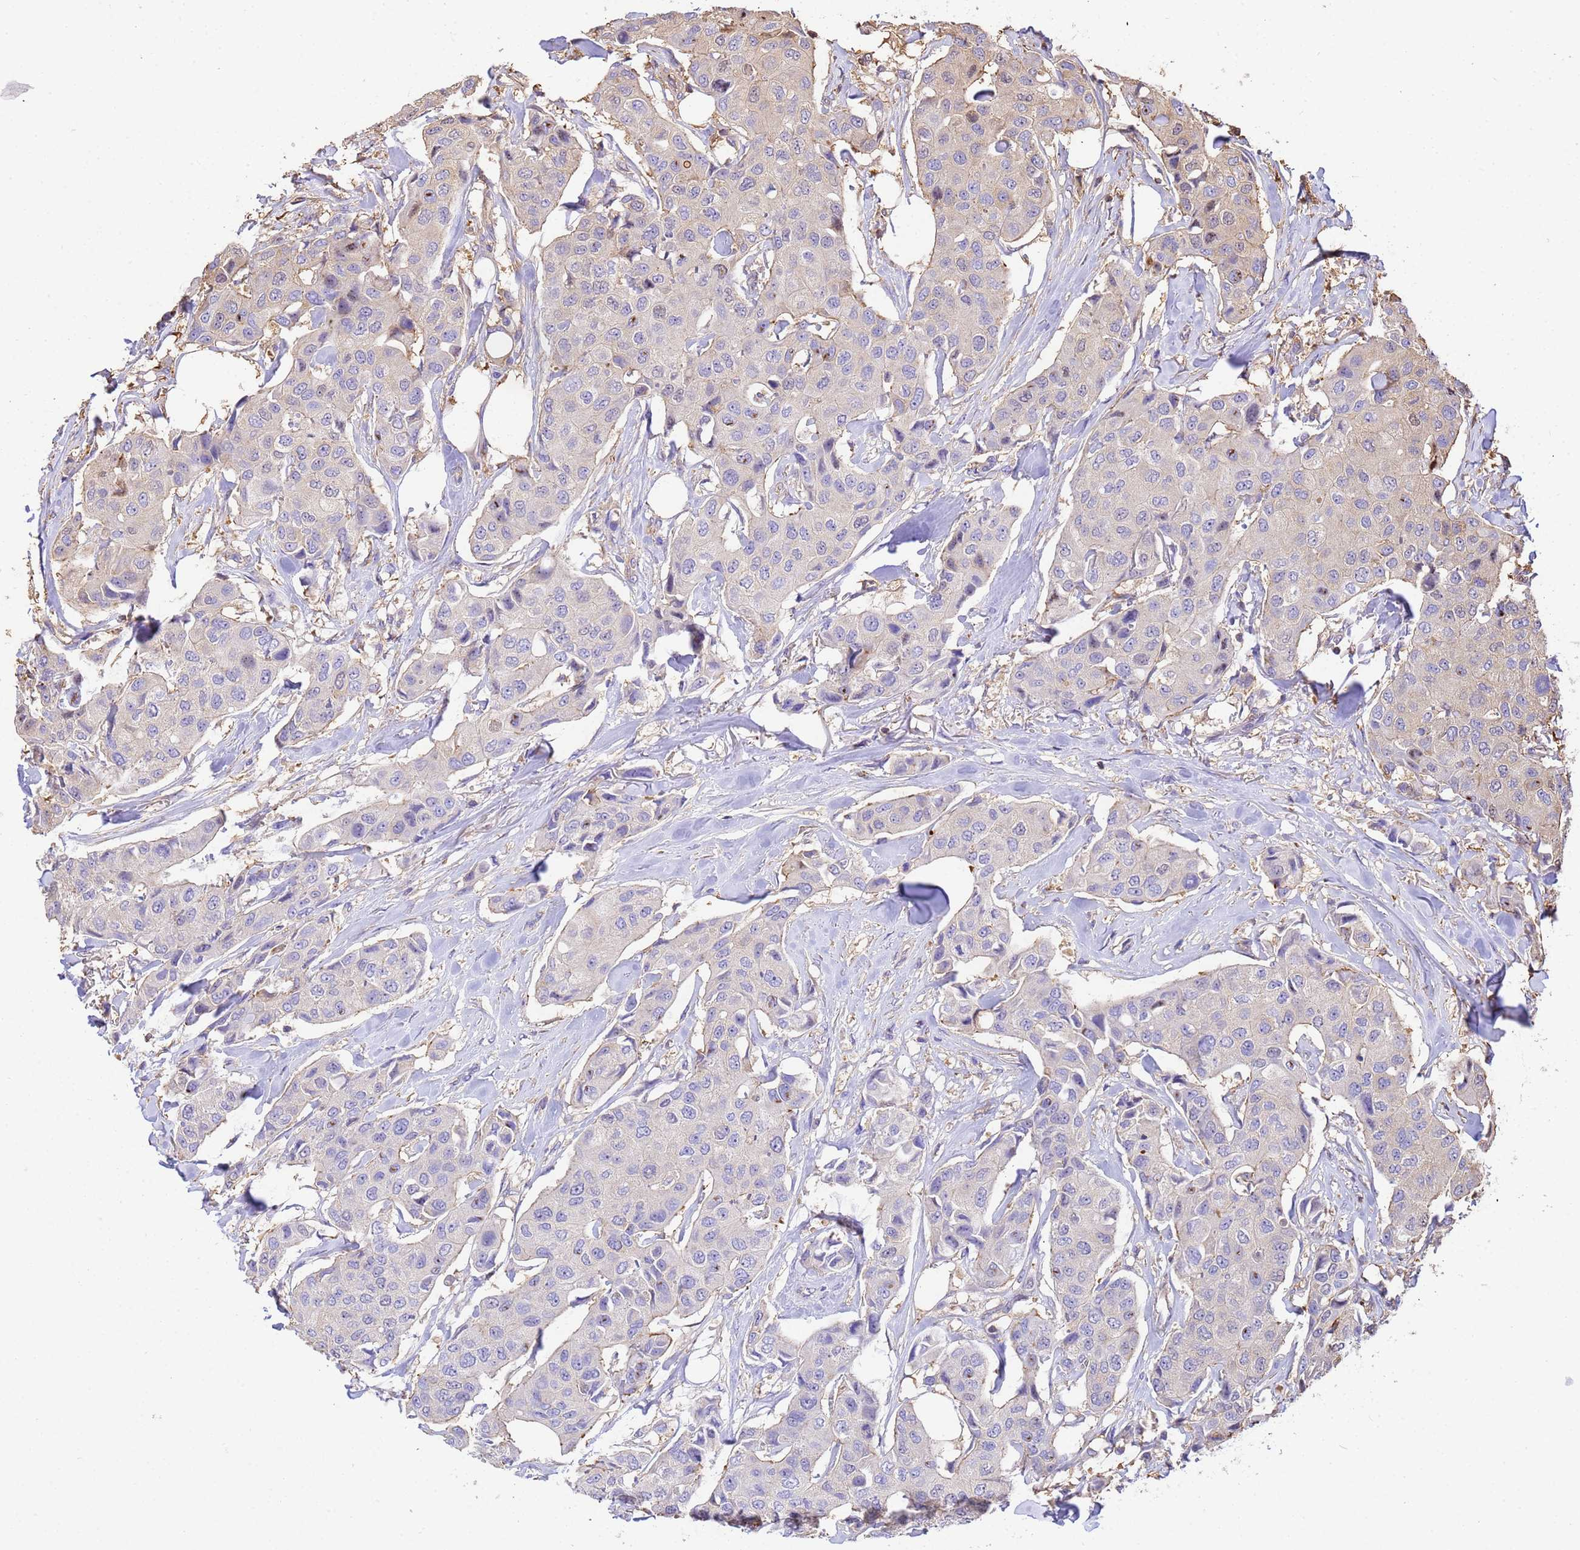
{"staining": {"intensity": "negative", "quantity": "none", "location": "none"}, "tissue": "breast cancer", "cell_type": "Tumor cells", "image_type": "cancer", "snomed": [{"axis": "morphology", "description": "Duct carcinoma"}, {"axis": "topography", "description": "Breast"}], "caption": "Protein analysis of breast infiltrating ductal carcinoma demonstrates no significant staining in tumor cells.", "gene": "WDR64", "patient": {"sex": "female", "age": 80}}